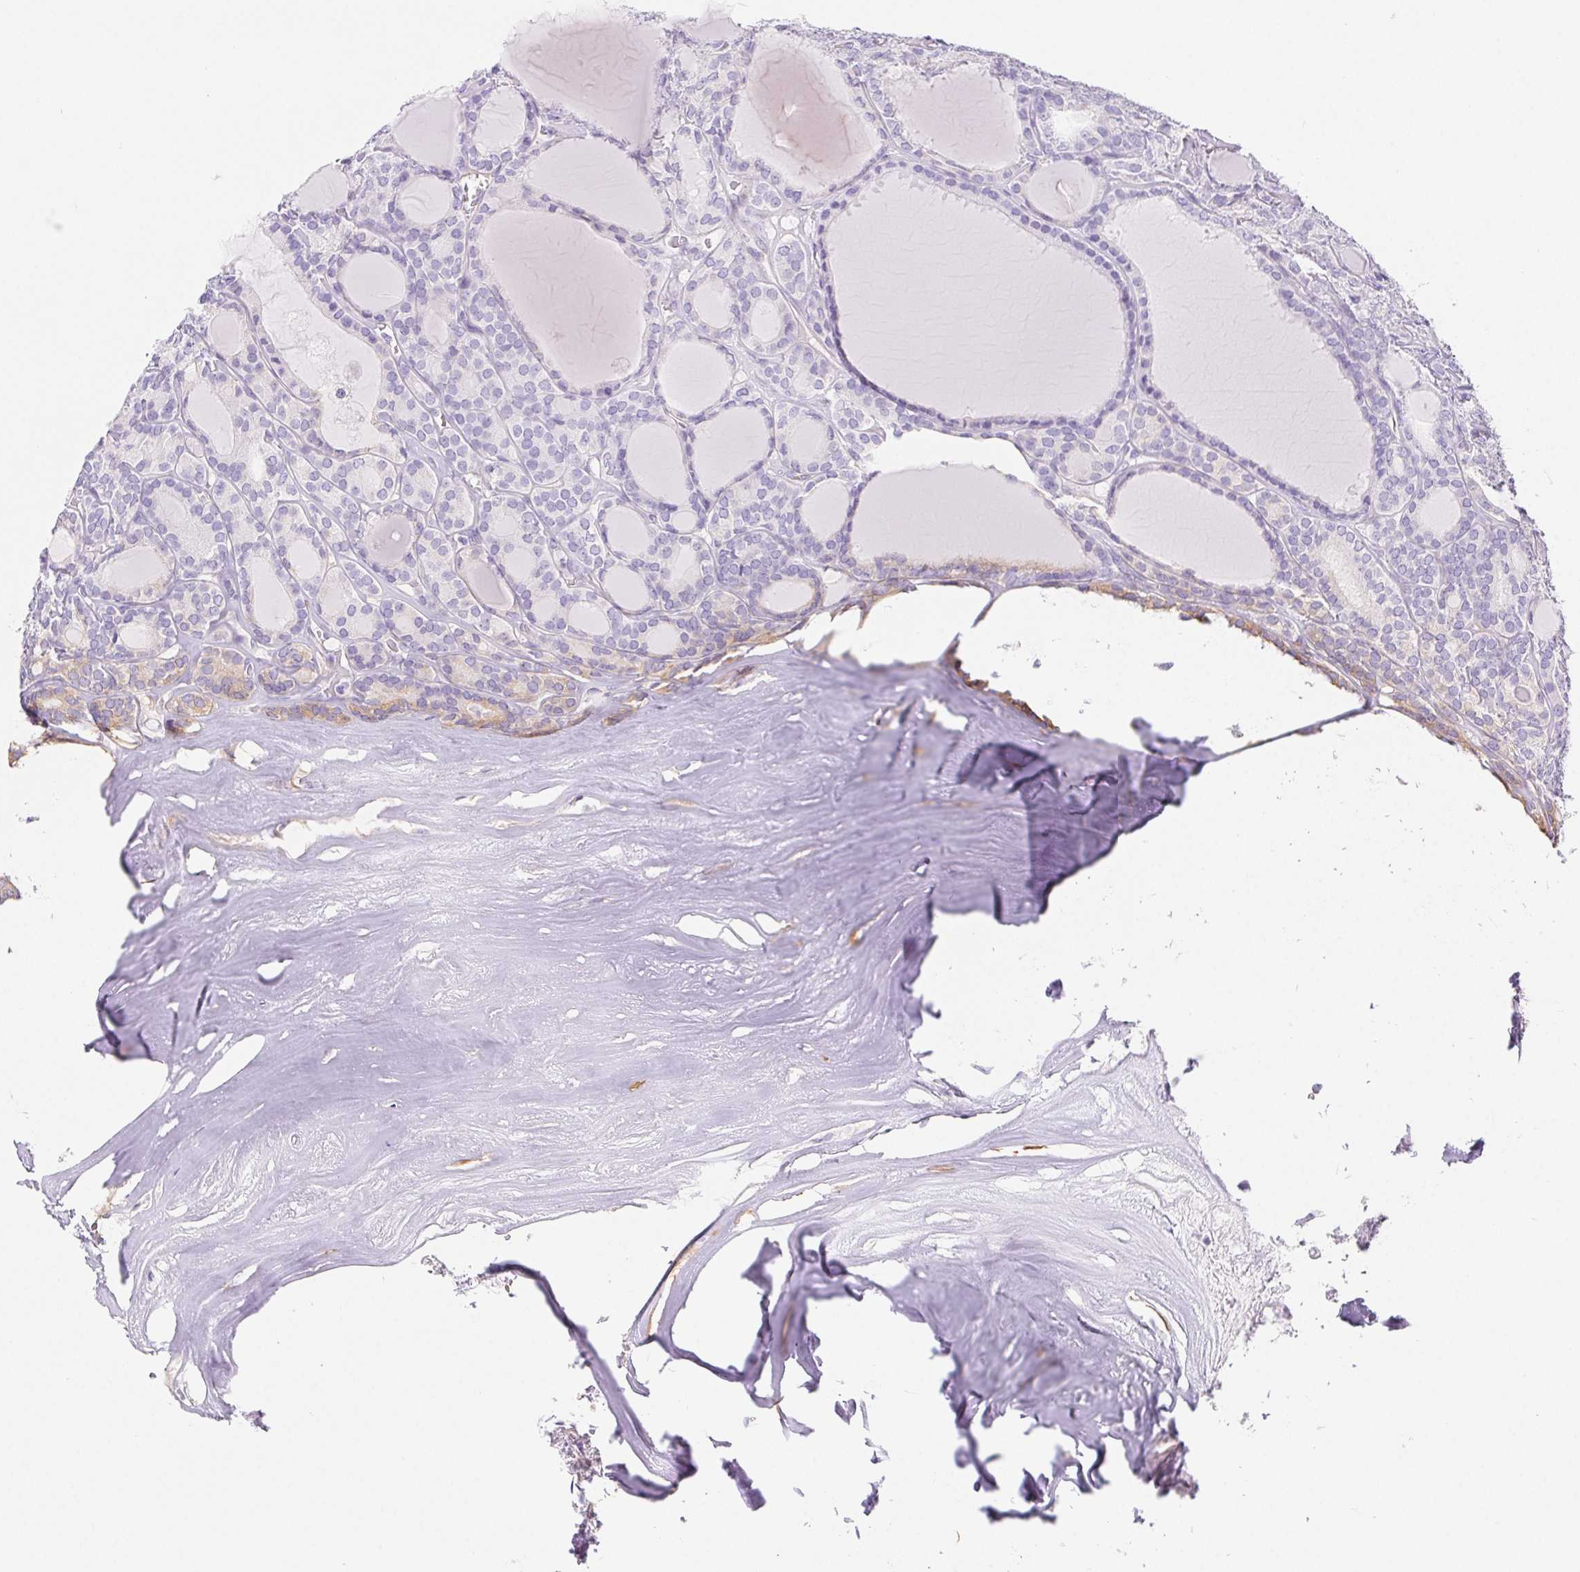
{"staining": {"intensity": "negative", "quantity": "none", "location": "none"}, "tissue": "thyroid cancer", "cell_type": "Tumor cells", "image_type": "cancer", "snomed": [{"axis": "morphology", "description": "Follicular adenoma carcinoma, NOS"}, {"axis": "topography", "description": "Thyroid gland"}], "caption": "This is a micrograph of immunohistochemistry (IHC) staining of thyroid cancer (follicular adenoma carcinoma), which shows no expression in tumor cells.", "gene": "PNLIP", "patient": {"sex": "male", "age": 74}}